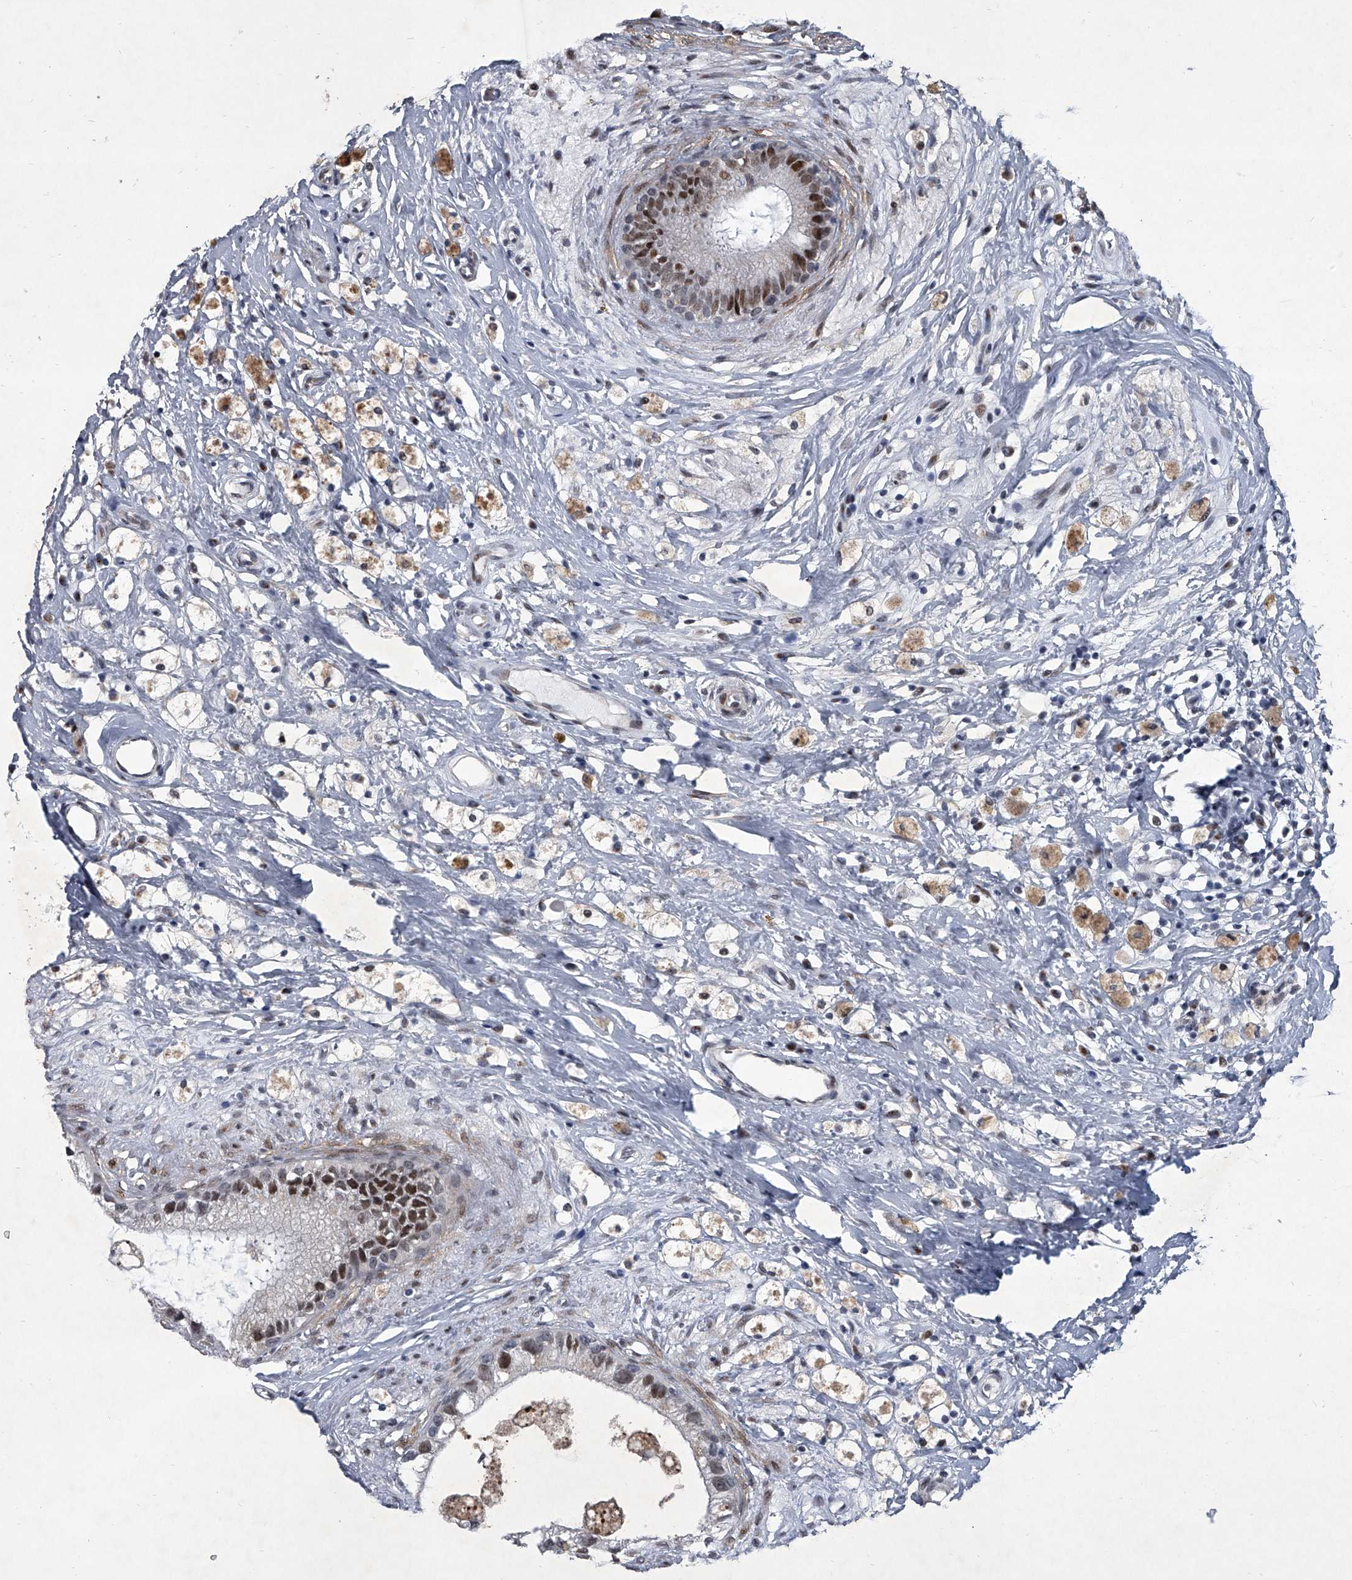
{"staining": {"intensity": "moderate", "quantity": ">75%", "location": "nuclear"}, "tissue": "epididymis", "cell_type": "Glandular cells", "image_type": "normal", "snomed": [{"axis": "morphology", "description": "Normal tissue, NOS"}, {"axis": "topography", "description": "Epididymis"}], "caption": "Protein staining of unremarkable epididymis exhibits moderate nuclear staining in approximately >75% of glandular cells.", "gene": "MLLT1", "patient": {"sex": "male", "age": 80}}